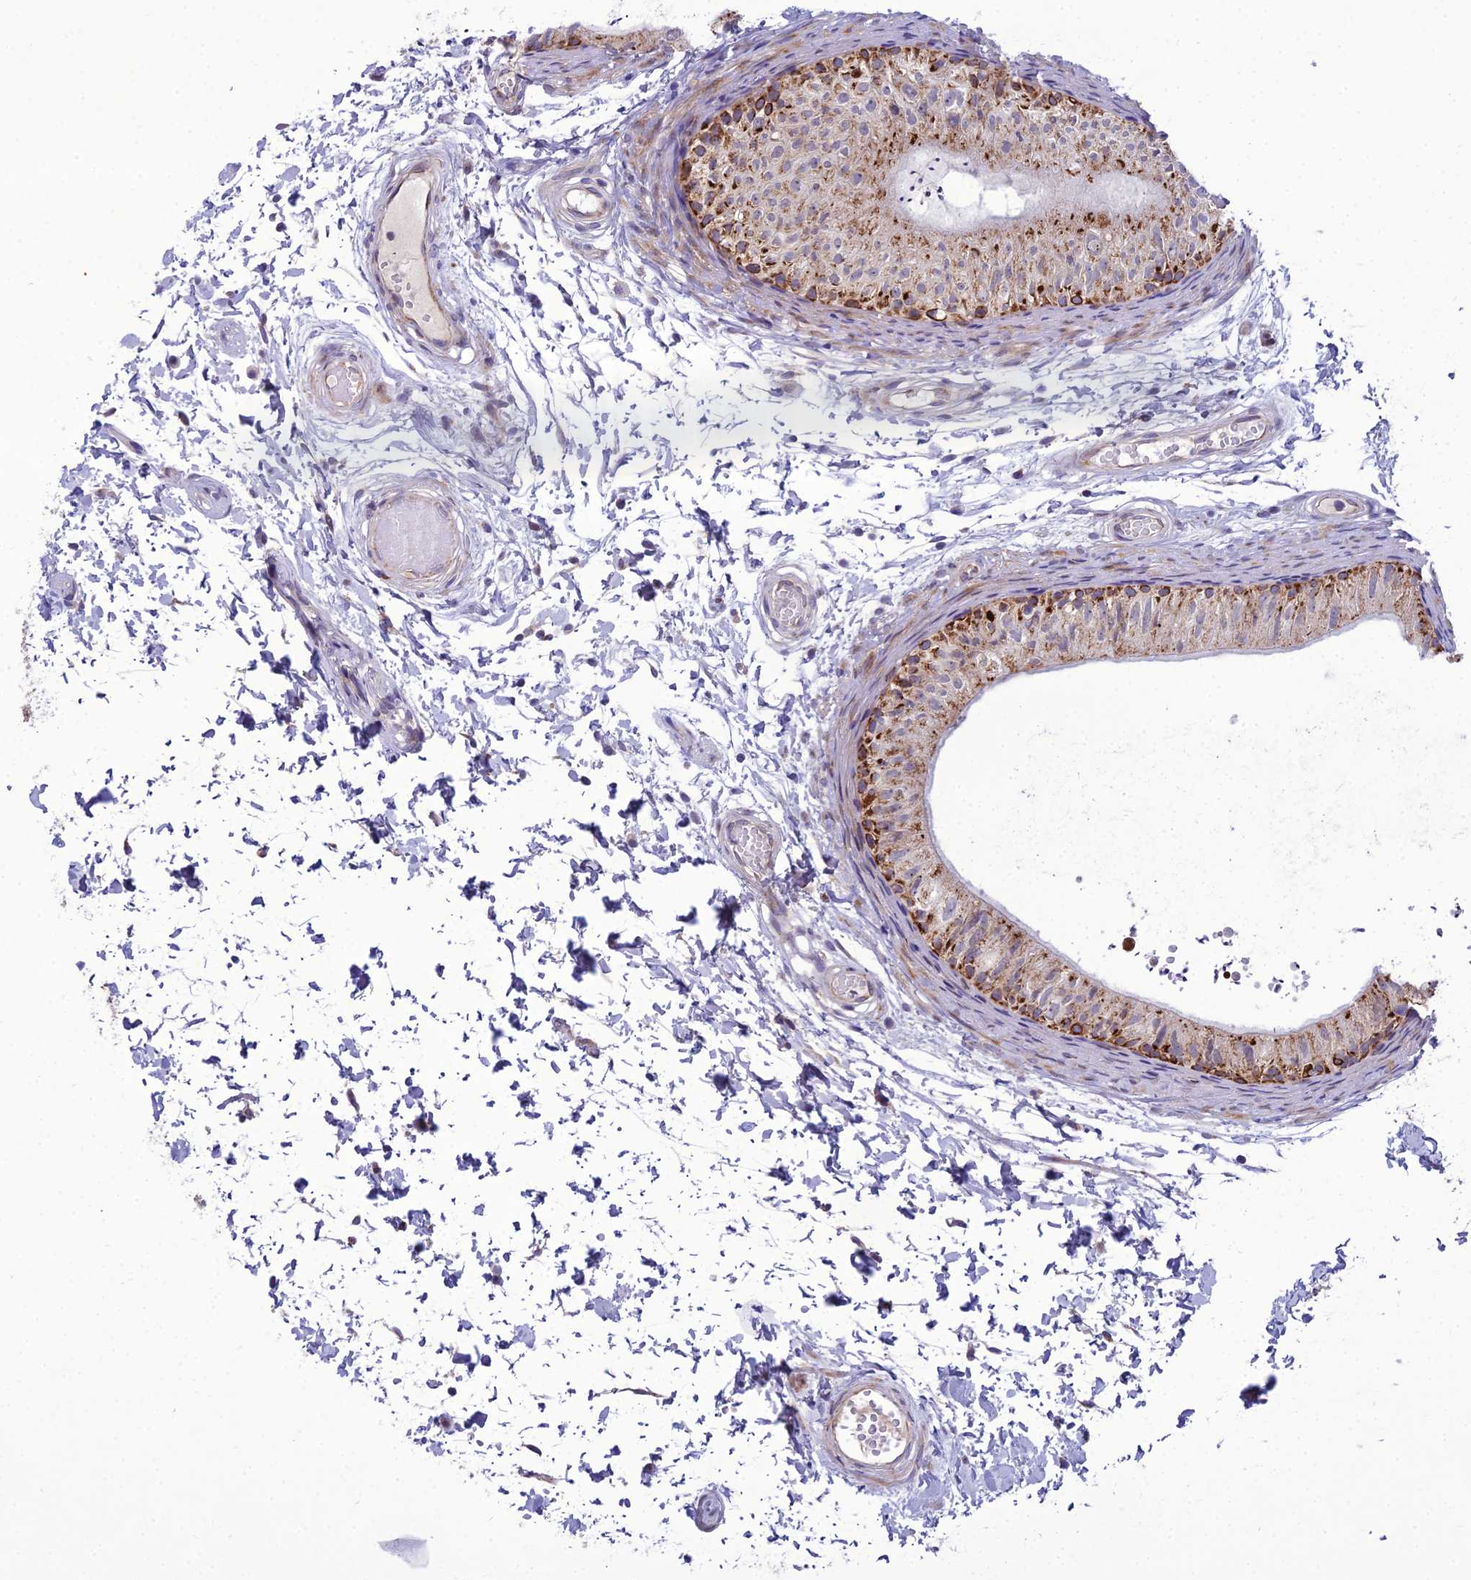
{"staining": {"intensity": "strong", "quantity": ">75%", "location": "cytoplasmic/membranous"}, "tissue": "epididymis", "cell_type": "Glandular cells", "image_type": "normal", "snomed": [{"axis": "morphology", "description": "Normal tissue, NOS"}, {"axis": "topography", "description": "Epididymis"}], "caption": "A high-resolution photomicrograph shows IHC staining of benign epididymis, which displays strong cytoplasmic/membranous staining in approximately >75% of glandular cells.", "gene": "NODAL", "patient": {"sex": "male", "age": 50}}